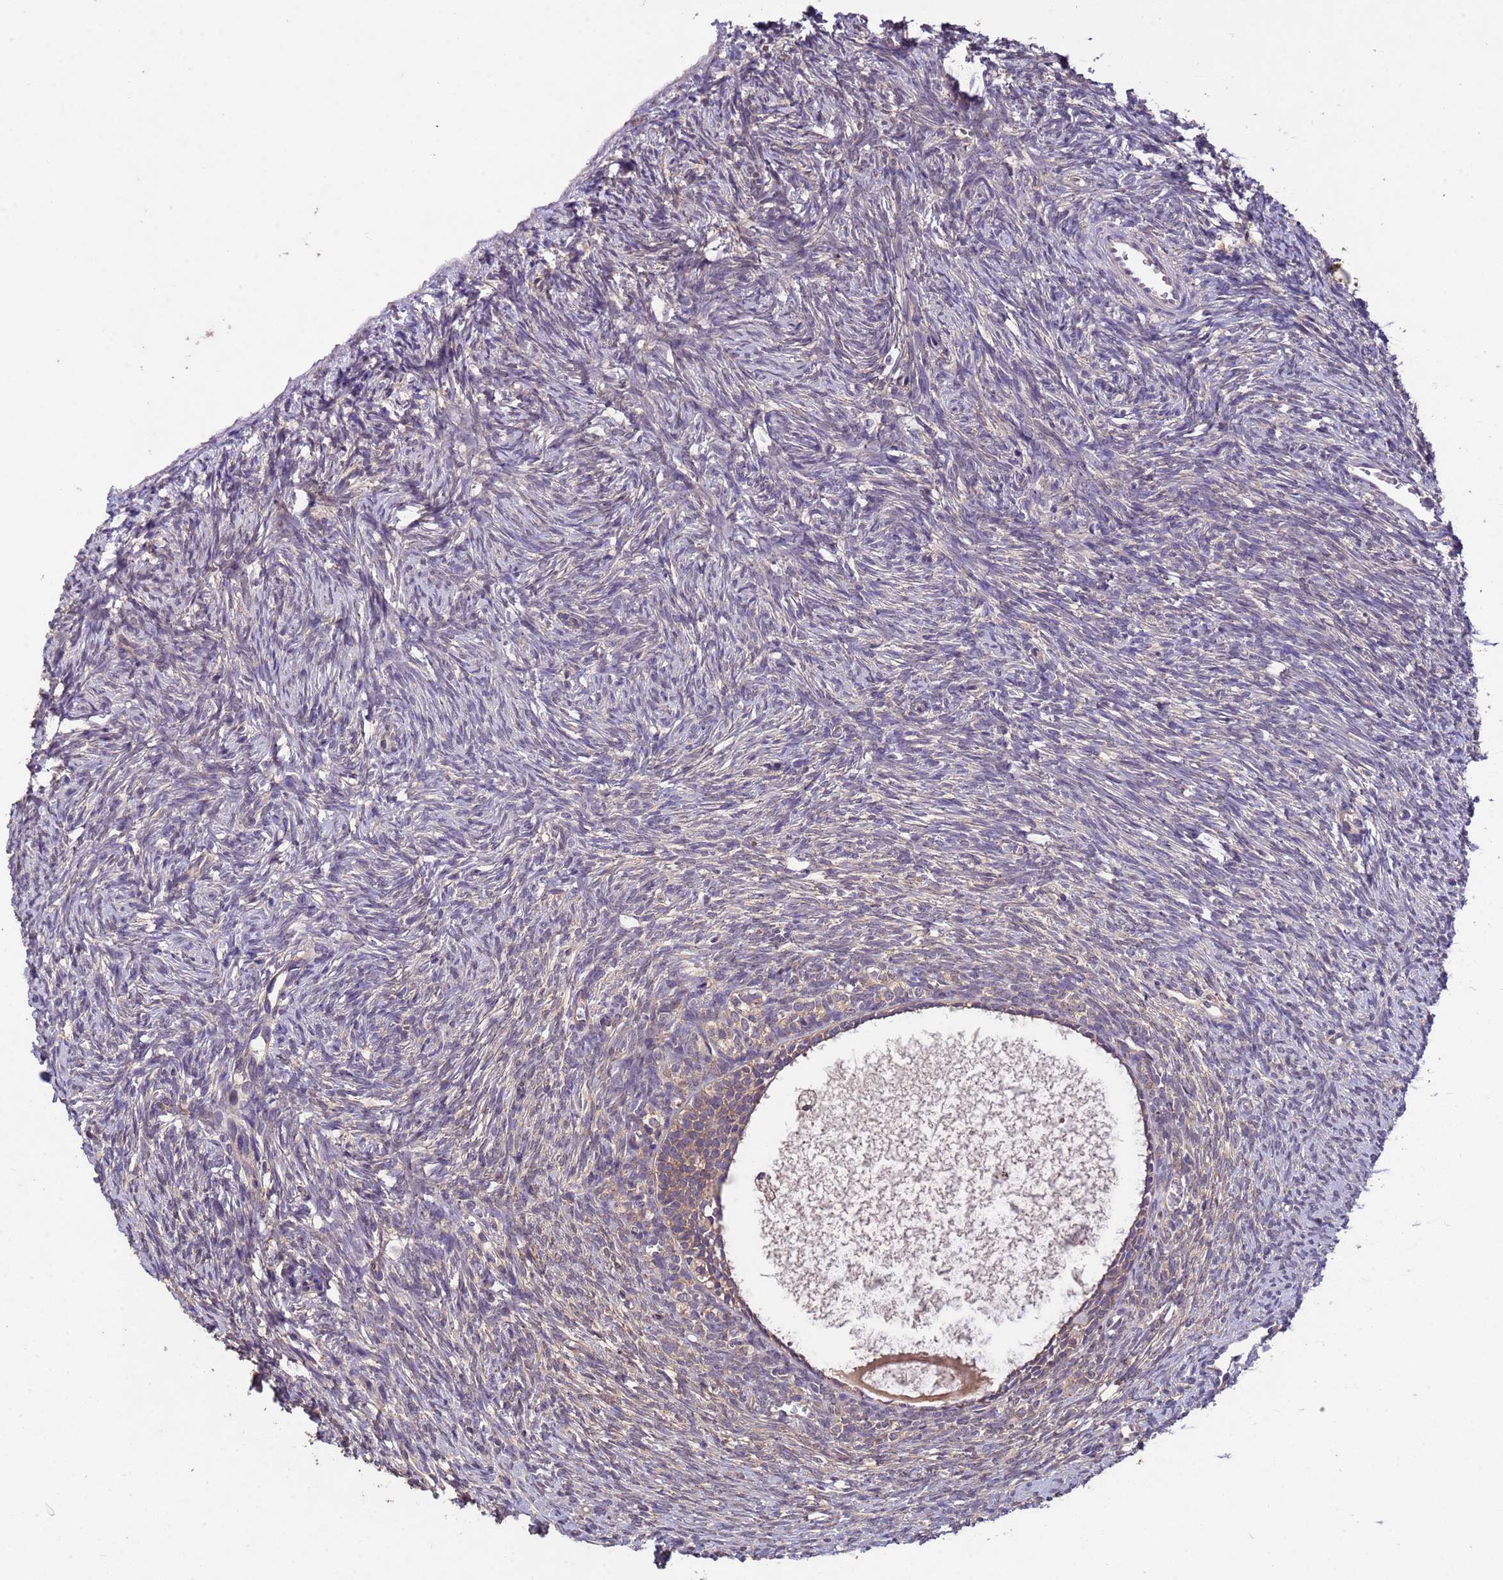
{"staining": {"intensity": "weak", "quantity": "25%-75%", "location": "cytoplasmic/membranous"}, "tissue": "ovary", "cell_type": "Ovarian stroma cells", "image_type": "normal", "snomed": [{"axis": "morphology", "description": "Normal tissue, NOS"}, {"axis": "topography", "description": "Ovary"}], "caption": "Protein expression analysis of benign ovary displays weak cytoplasmic/membranous staining in approximately 25%-75% of ovarian stroma cells. The staining is performed using DAB (3,3'-diaminobenzidine) brown chromogen to label protein expression. The nuclei are counter-stained blue using hematoxylin.", "gene": "PPP2CA", "patient": {"sex": "female", "age": 51}}